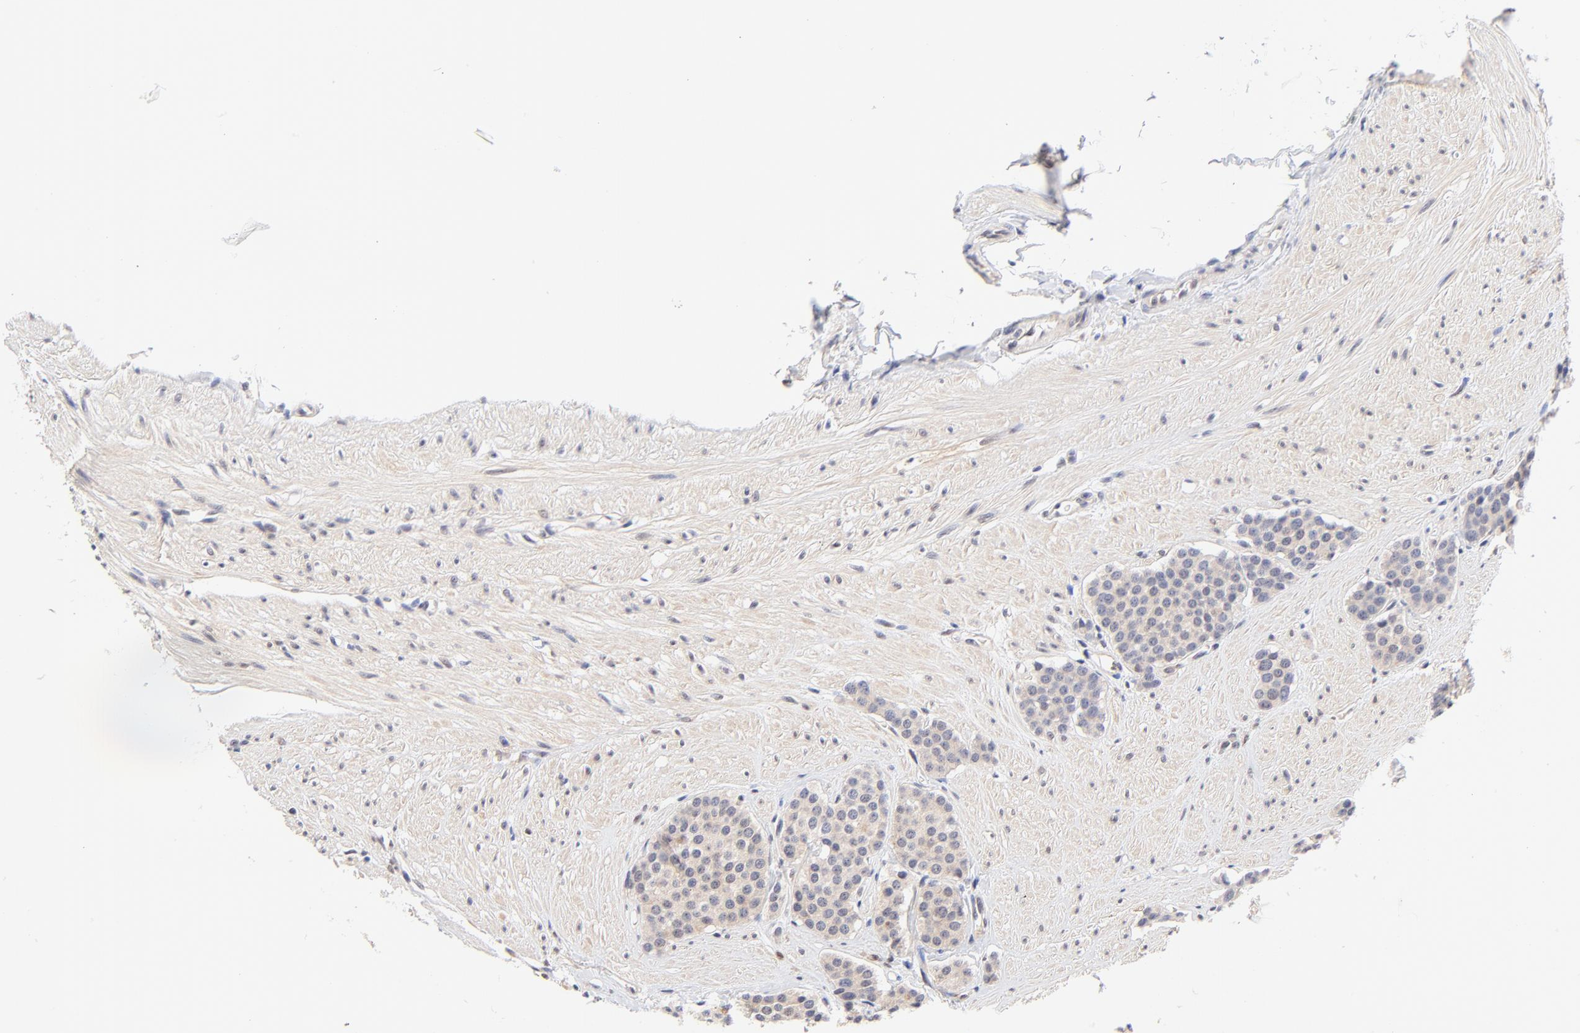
{"staining": {"intensity": "weak", "quantity": "<25%", "location": "cytoplasmic/membranous,nuclear"}, "tissue": "carcinoid", "cell_type": "Tumor cells", "image_type": "cancer", "snomed": [{"axis": "morphology", "description": "Carcinoid, malignant, NOS"}, {"axis": "topography", "description": "Small intestine"}], "caption": "This is an immunohistochemistry image of human carcinoid. There is no expression in tumor cells.", "gene": "TXNL1", "patient": {"sex": "male", "age": 60}}